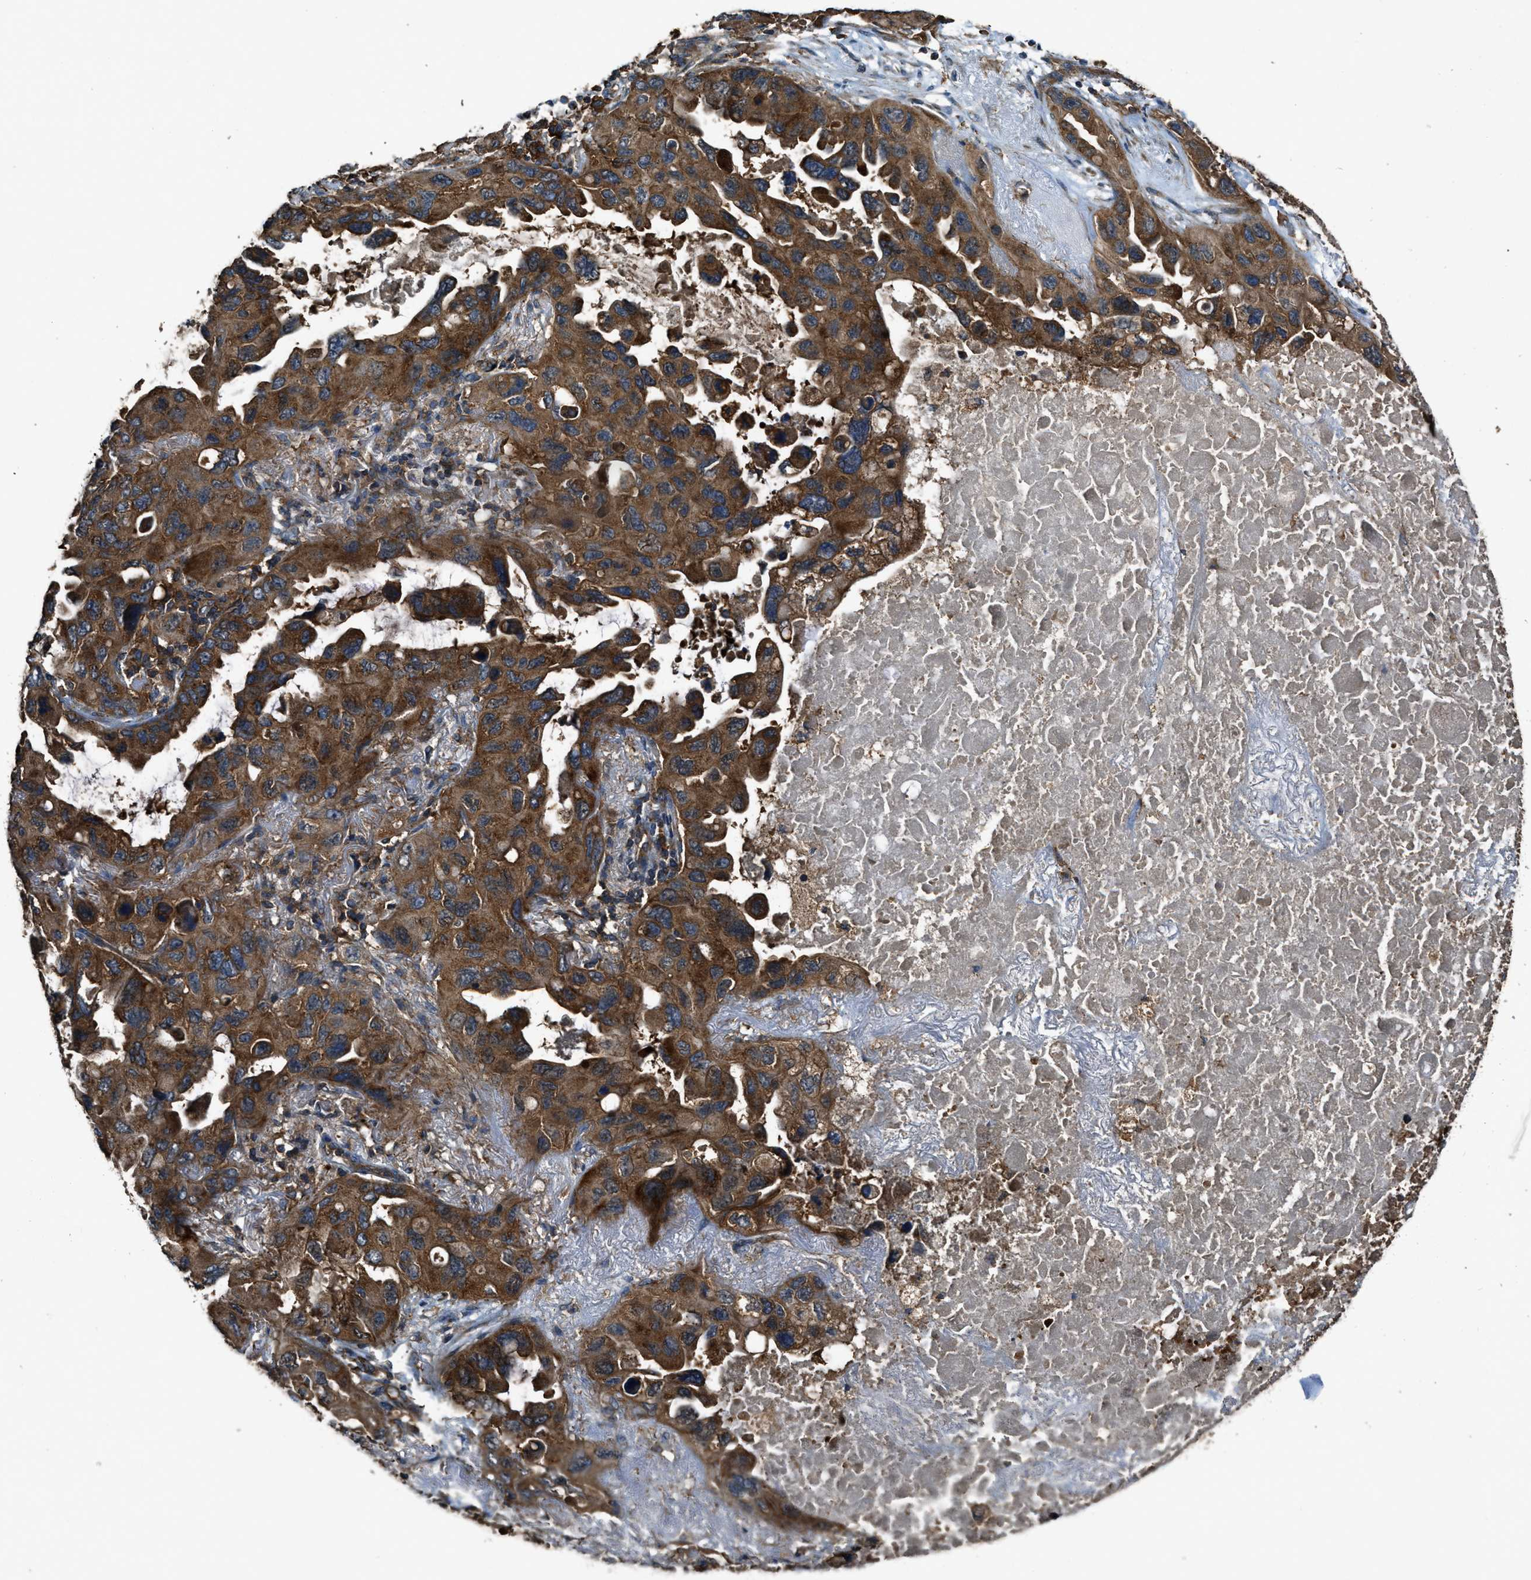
{"staining": {"intensity": "strong", "quantity": ">75%", "location": "cytoplasmic/membranous"}, "tissue": "lung cancer", "cell_type": "Tumor cells", "image_type": "cancer", "snomed": [{"axis": "morphology", "description": "Squamous cell carcinoma, NOS"}, {"axis": "topography", "description": "Lung"}], "caption": "DAB immunohistochemical staining of lung squamous cell carcinoma displays strong cytoplasmic/membranous protein staining in approximately >75% of tumor cells. Using DAB (3,3'-diaminobenzidine) (brown) and hematoxylin (blue) stains, captured at high magnification using brightfield microscopy.", "gene": "MAP3K8", "patient": {"sex": "female", "age": 73}}